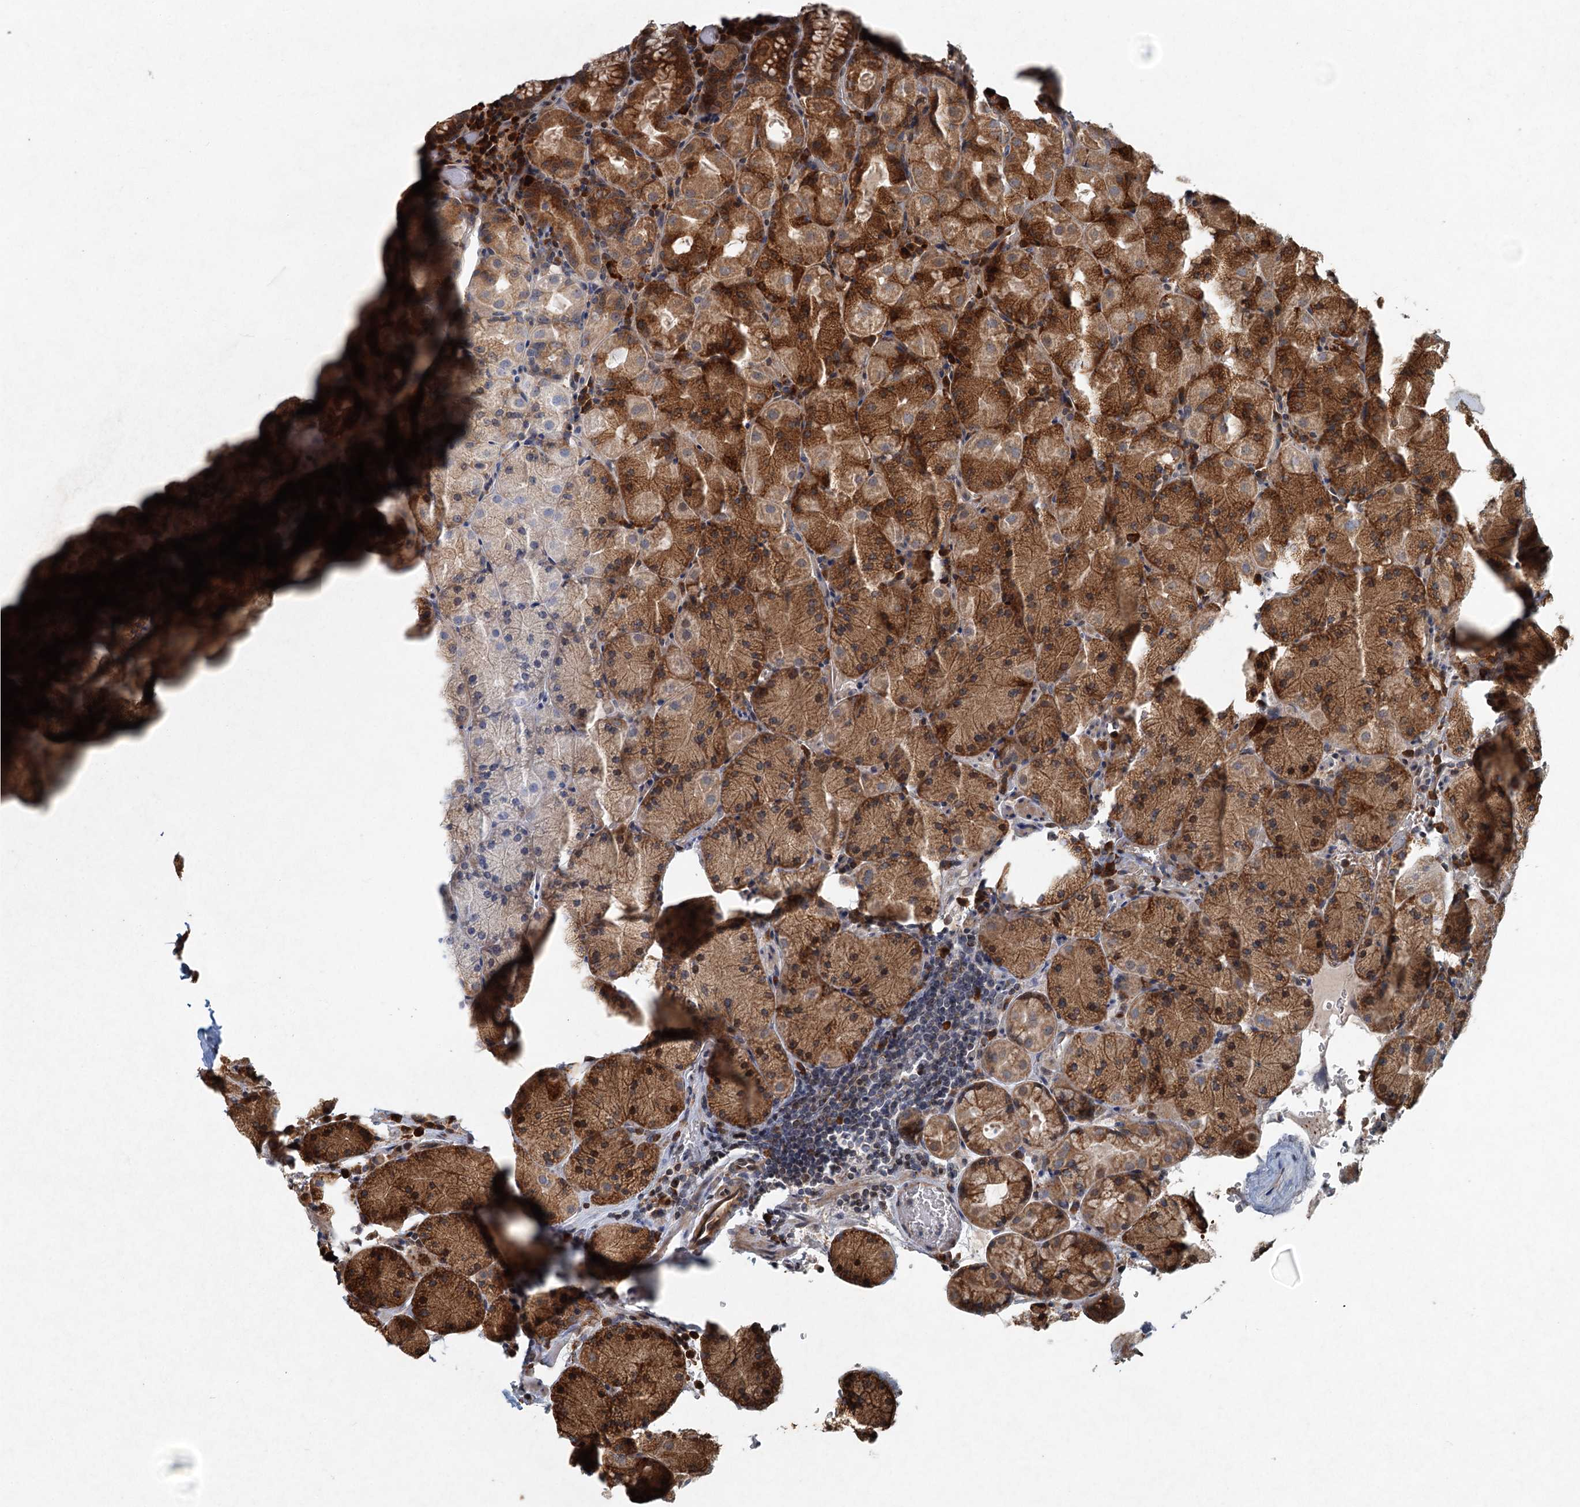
{"staining": {"intensity": "strong", "quantity": ">75%", "location": "cytoplasmic/membranous,nuclear"}, "tissue": "stomach", "cell_type": "Glandular cells", "image_type": "normal", "snomed": [{"axis": "morphology", "description": "Normal tissue, NOS"}, {"axis": "topography", "description": "Stomach, upper"}, {"axis": "topography", "description": "Stomach, lower"}], "caption": "DAB immunohistochemical staining of unremarkable human stomach exhibits strong cytoplasmic/membranous,nuclear protein positivity in about >75% of glandular cells. (IHC, brightfield microscopy, high magnification).", "gene": "SRPX2", "patient": {"sex": "male", "age": 80}}